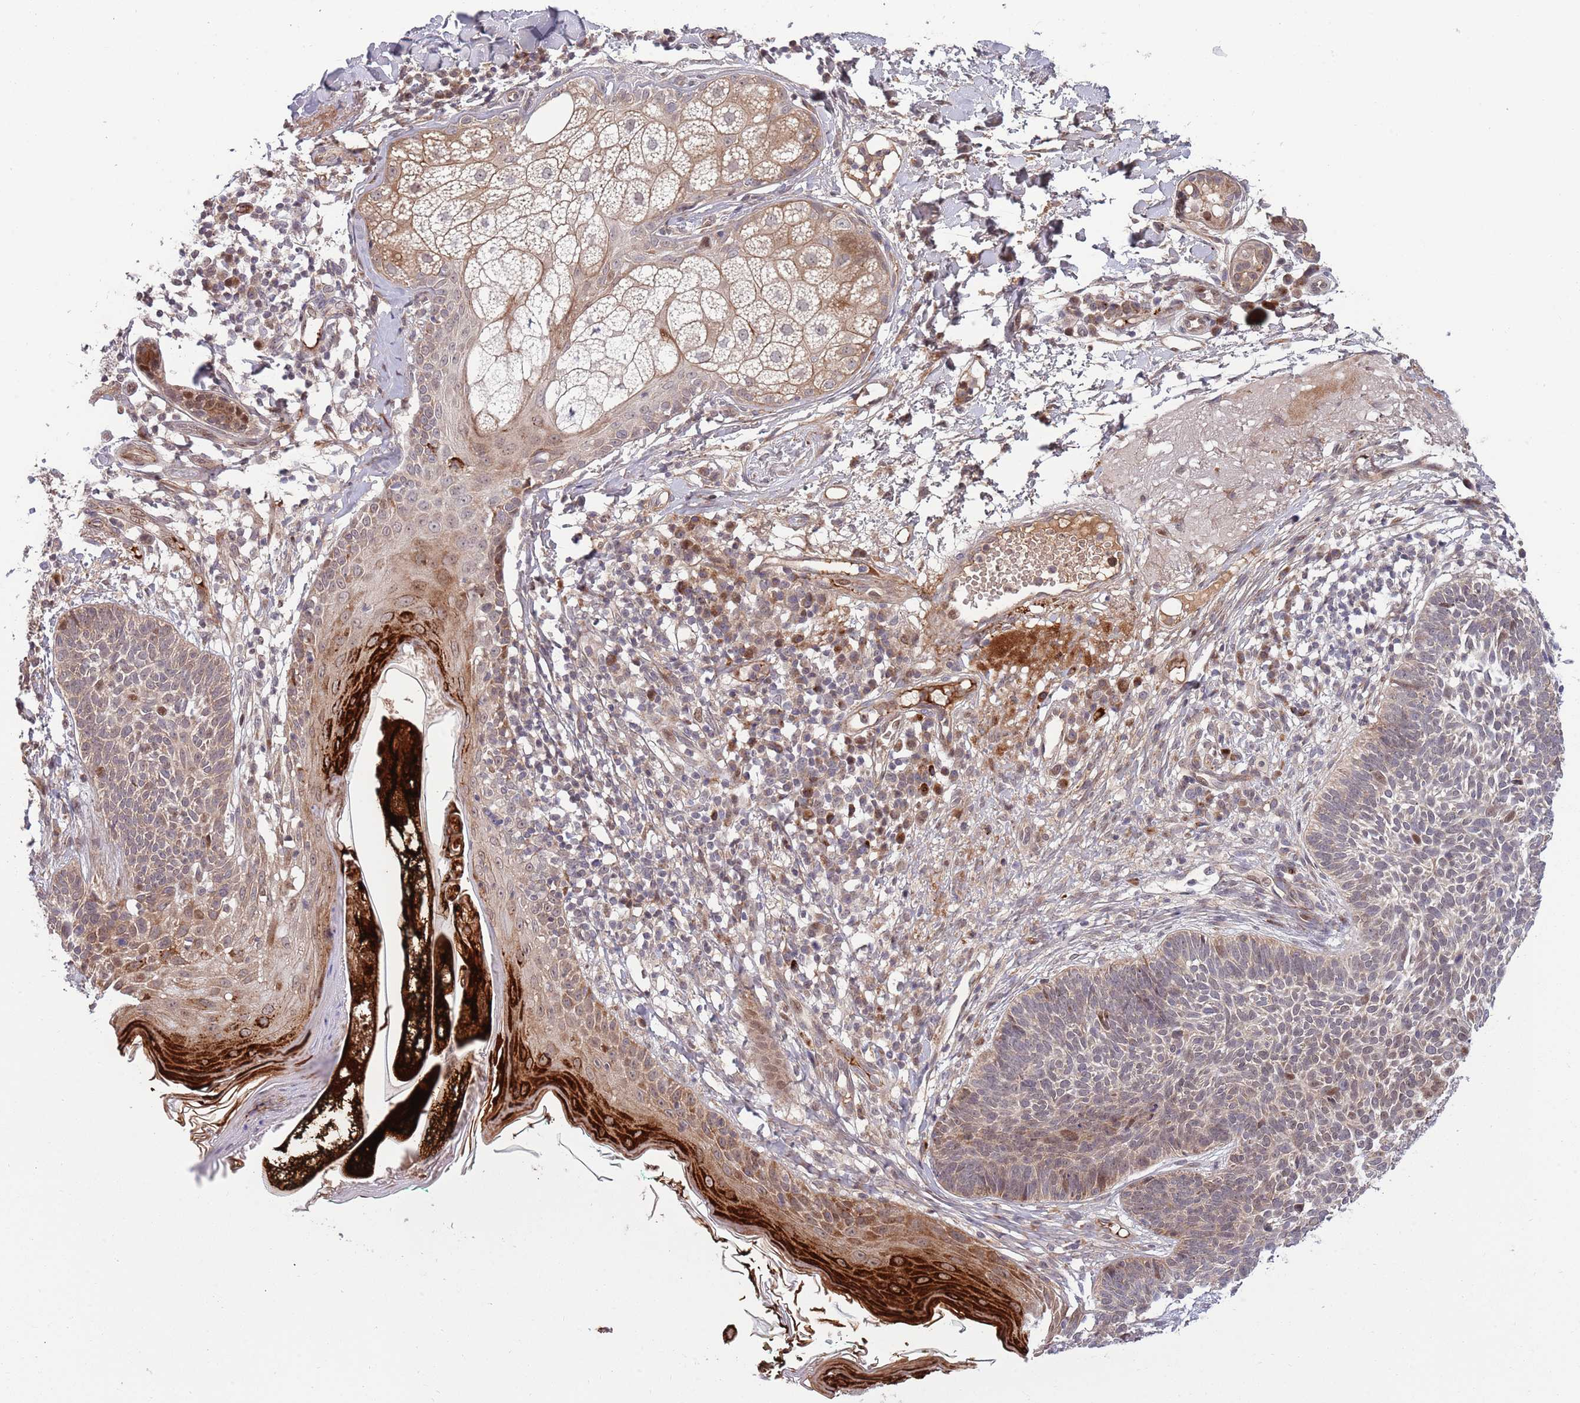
{"staining": {"intensity": "moderate", "quantity": "<25%", "location": "nuclear"}, "tissue": "skin cancer", "cell_type": "Tumor cells", "image_type": "cancer", "snomed": [{"axis": "morphology", "description": "Basal cell carcinoma"}, {"axis": "topography", "description": "Skin"}], "caption": "Human skin basal cell carcinoma stained with a protein marker reveals moderate staining in tumor cells.", "gene": "NT5DC4", "patient": {"sex": "male", "age": 72}}